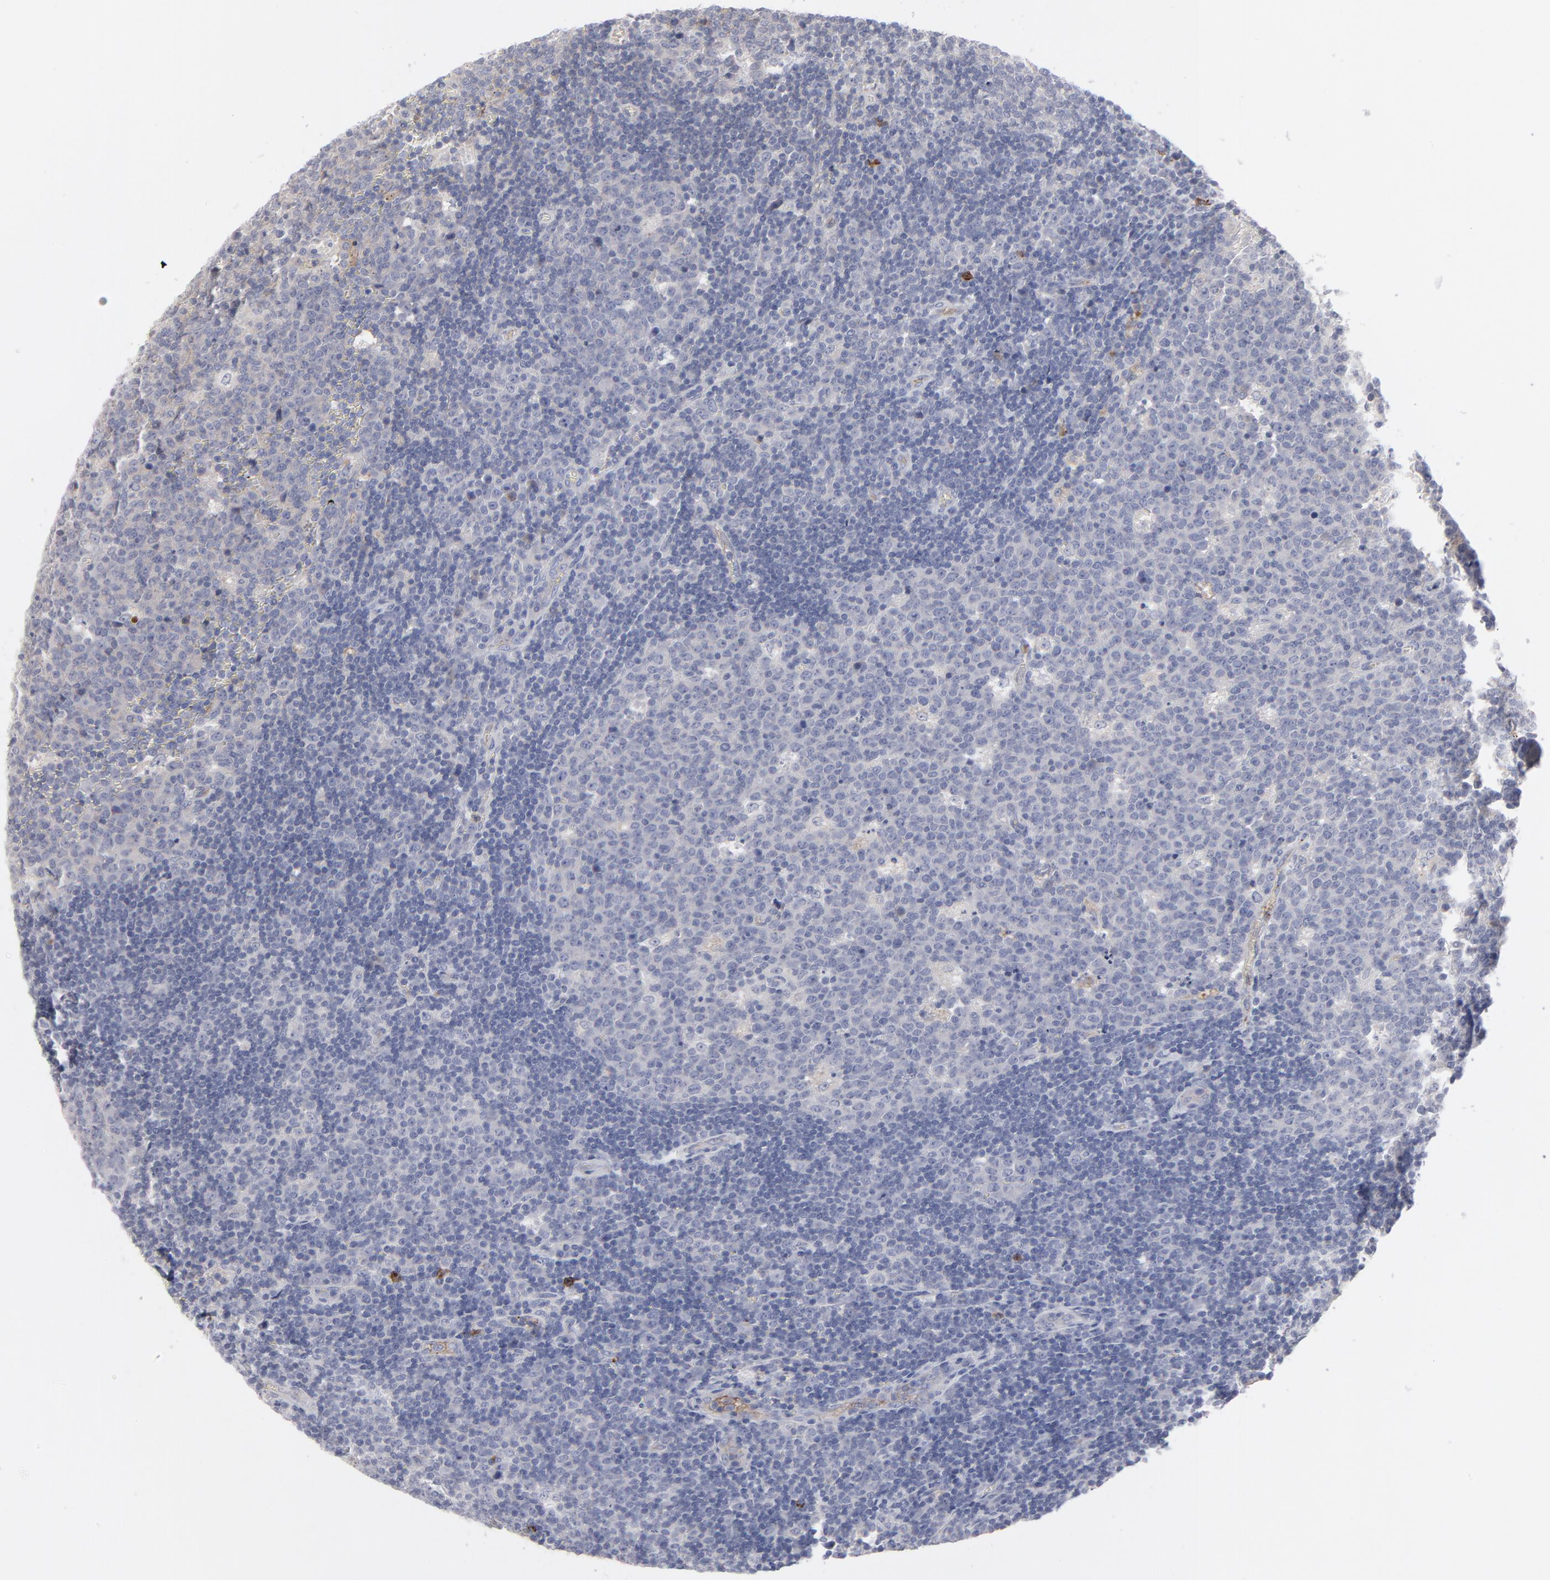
{"staining": {"intensity": "negative", "quantity": "none", "location": "none"}, "tissue": "lymph node", "cell_type": "Germinal center cells", "image_type": "normal", "snomed": [{"axis": "morphology", "description": "Normal tissue, NOS"}, {"axis": "topography", "description": "Lymph node"}, {"axis": "topography", "description": "Salivary gland"}], "caption": "An immunohistochemistry micrograph of normal lymph node is shown. There is no staining in germinal center cells of lymph node.", "gene": "CCR3", "patient": {"sex": "male", "age": 8}}